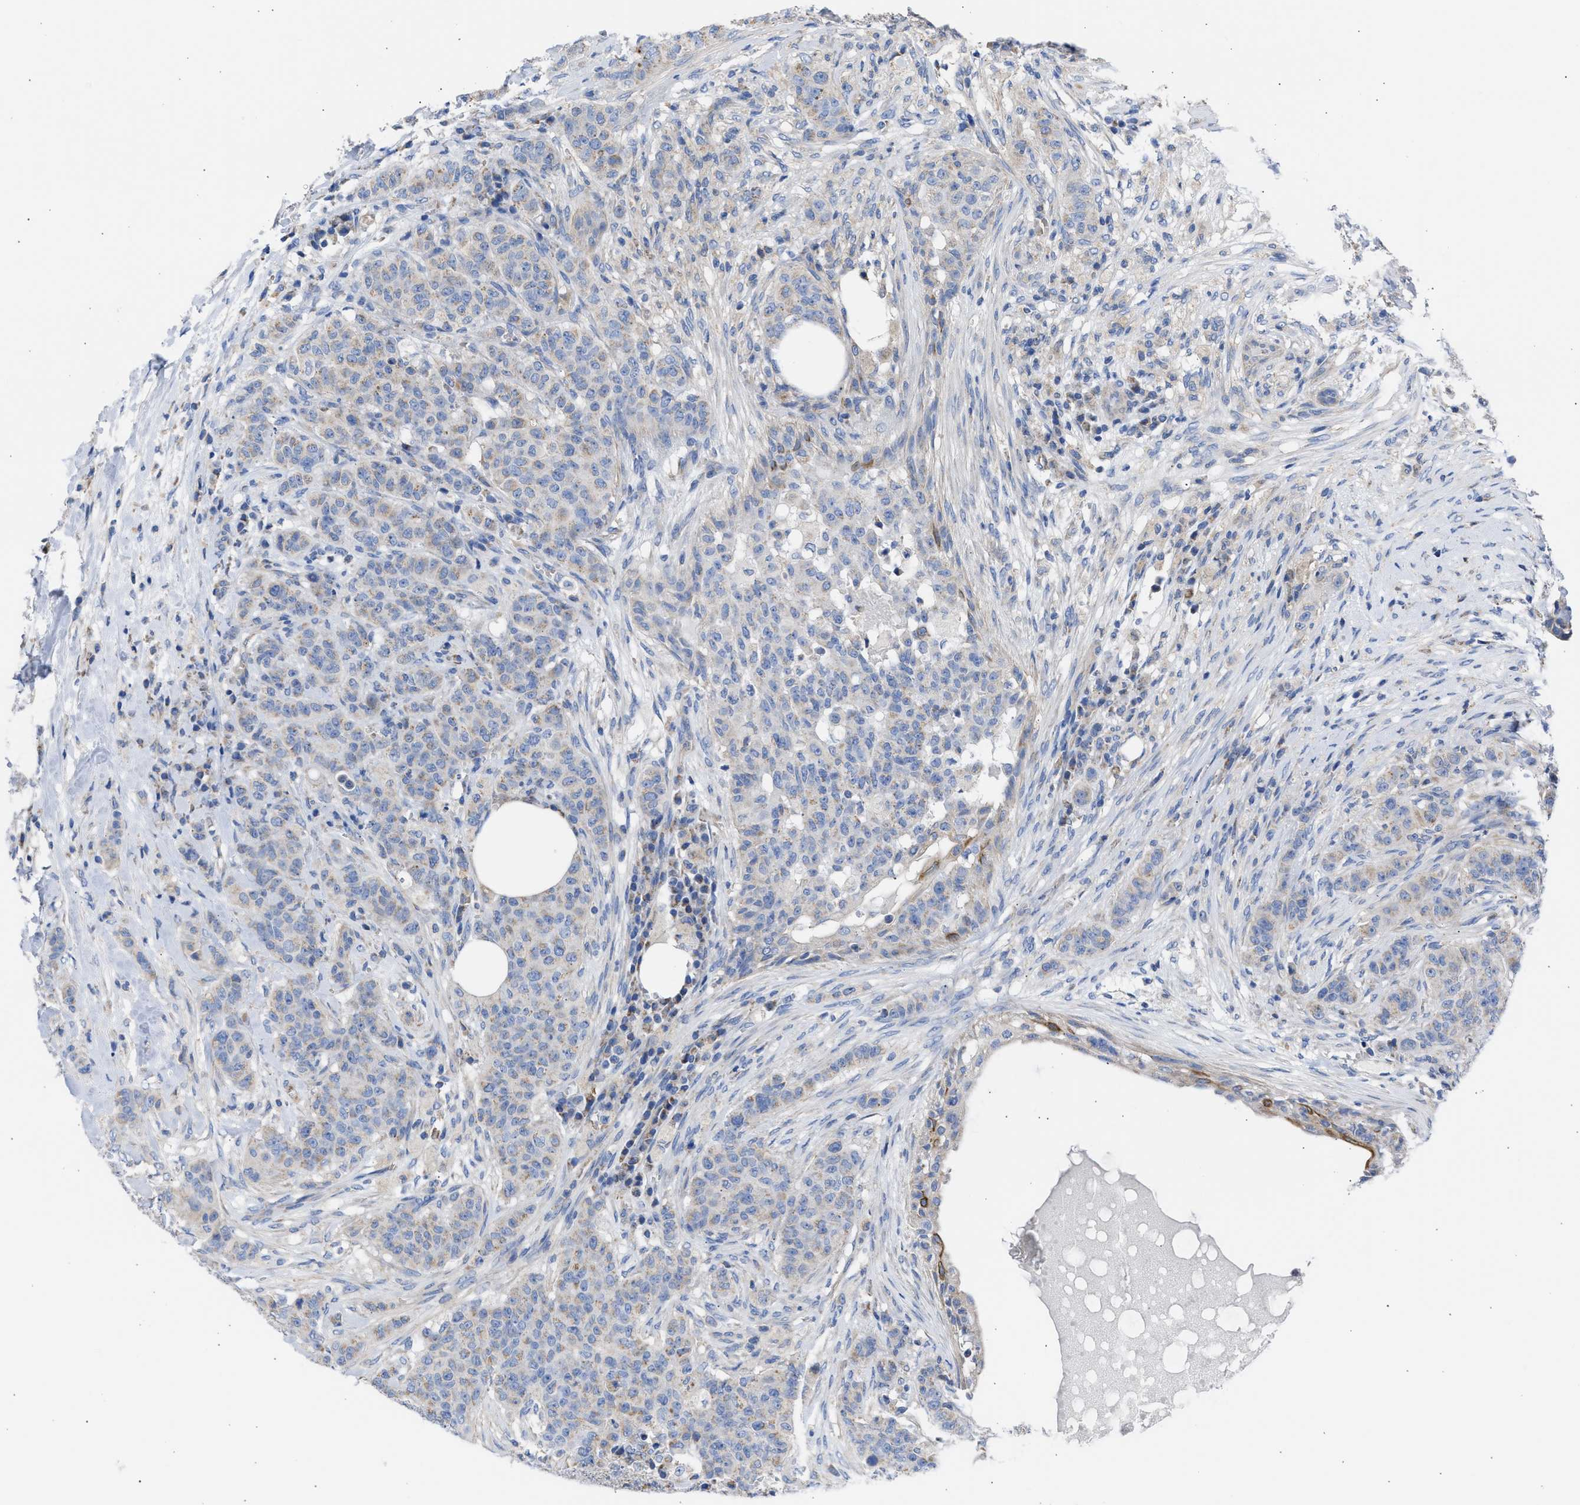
{"staining": {"intensity": "weak", "quantity": "25%-75%", "location": "cytoplasmic/membranous"}, "tissue": "breast cancer", "cell_type": "Tumor cells", "image_type": "cancer", "snomed": [{"axis": "morphology", "description": "Normal tissue, NOS"}, {"axis": "morphology", "description": "Duct carcinoma"}, {"axis": "topography", "description": "Breast"}], "caption": "Immunohistochemistry (IHC) of human invasive ductal carcinoma (breast) demonstrates low levels of weak cytoplasmic/membranous staining in about 25%-75% of tumor cells.", "gene": "BTG3", "patient": {"sex": "female", "age": 40}}